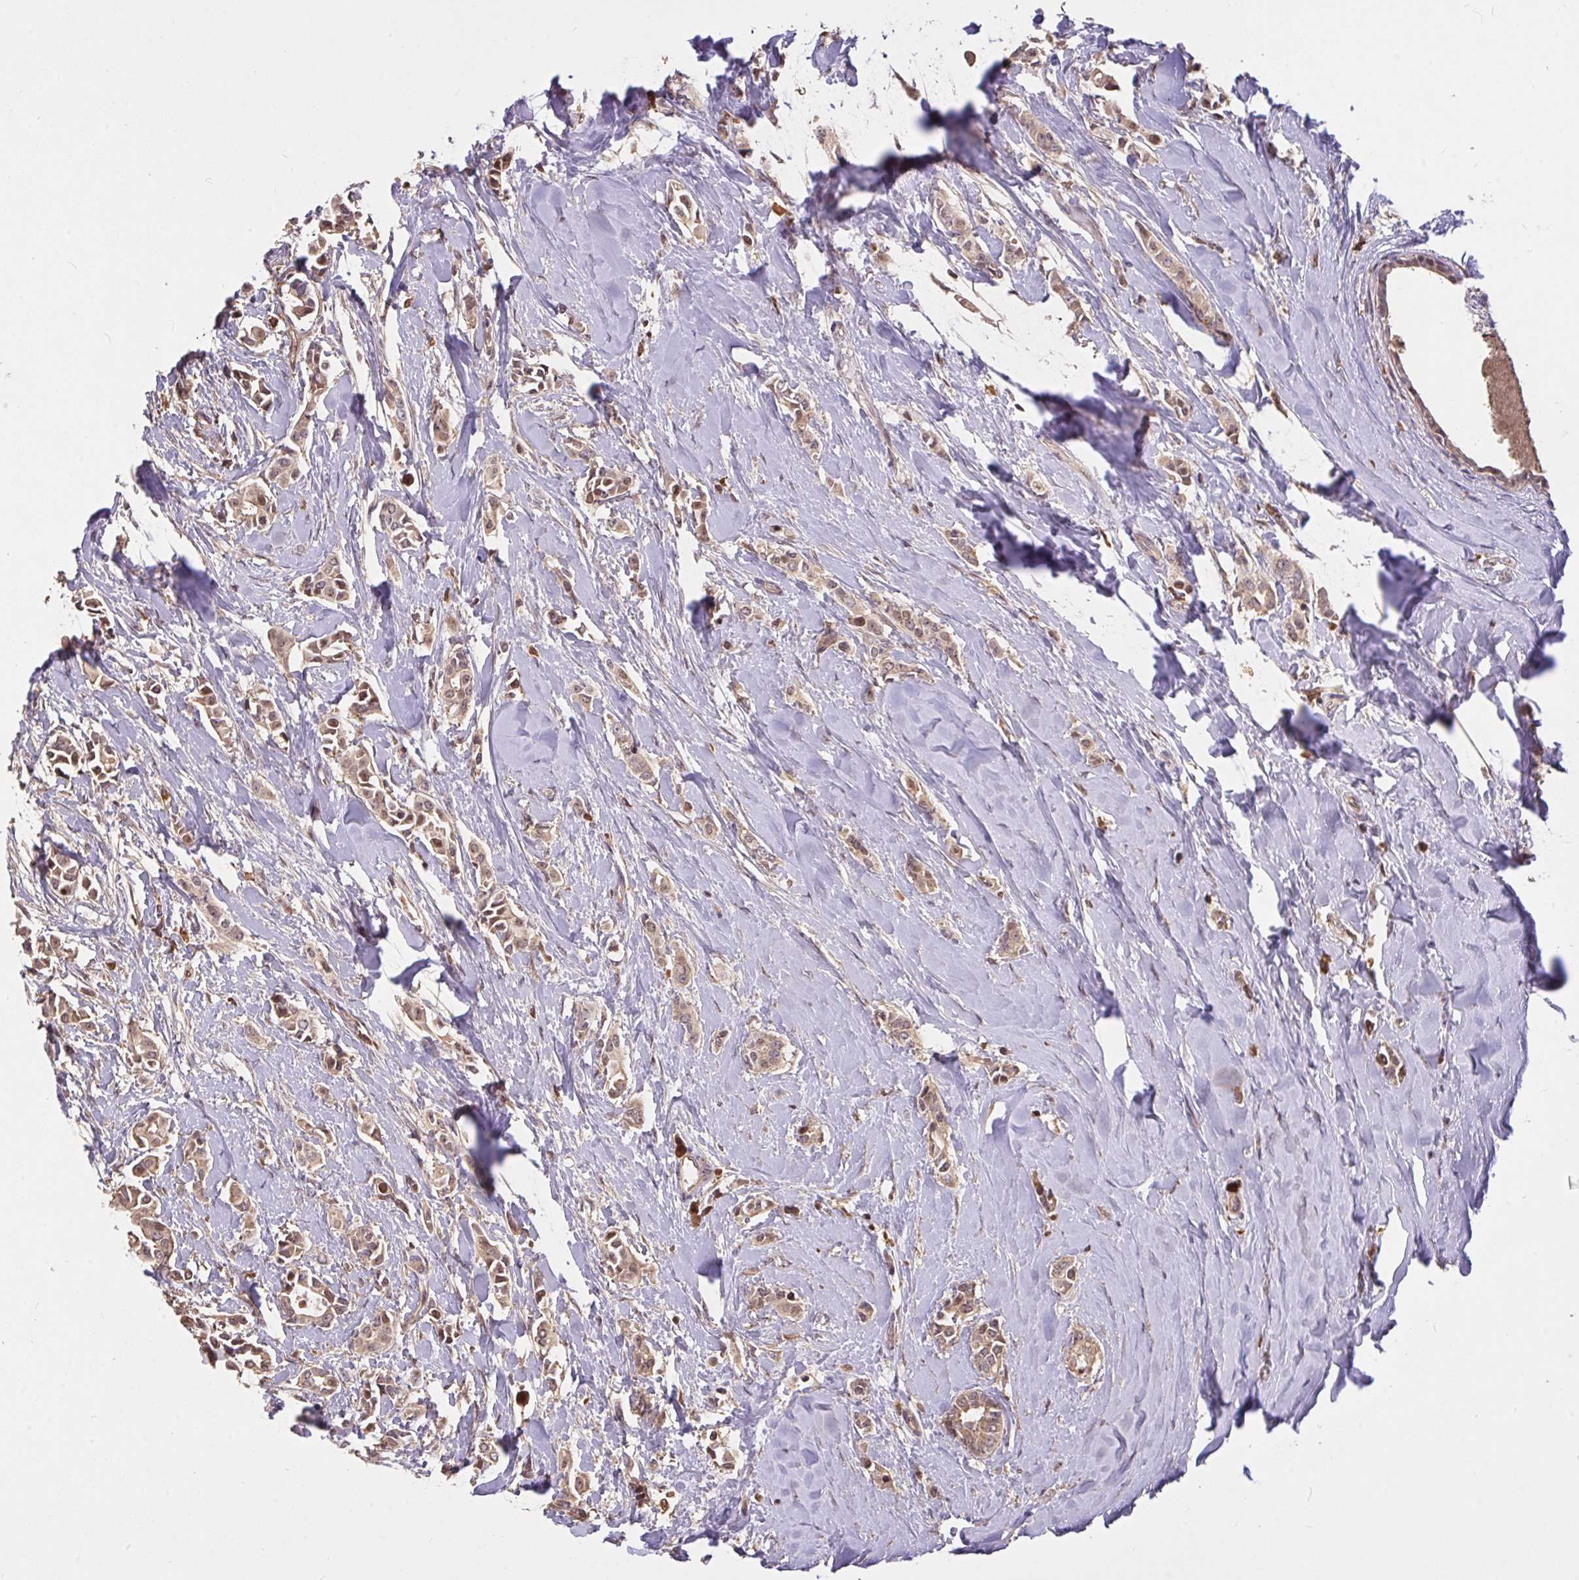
{"staining": {"intensity": "weak", "quantity": "25%-75%", "location": "cytoplasmic/membranous,nuclear"}, "tissue": "breast cancer", "cell_type": "Tumor cells", "image_type": "cancer", "snomed": [{"axis": "morphology", "description": "Duct carcinoma"}, {"axis": "topography", "description": "Breast"}], "caption": "Immunohistochemical staining of intraductal carcinoma (breast) exhibits low levels of weak cytoplasmic/membranous and nuclear protein expression in approximately 25%-75% of tumor cells.", "gene": "FCER1A", "patient": {"sex": "female", "age": 64}}